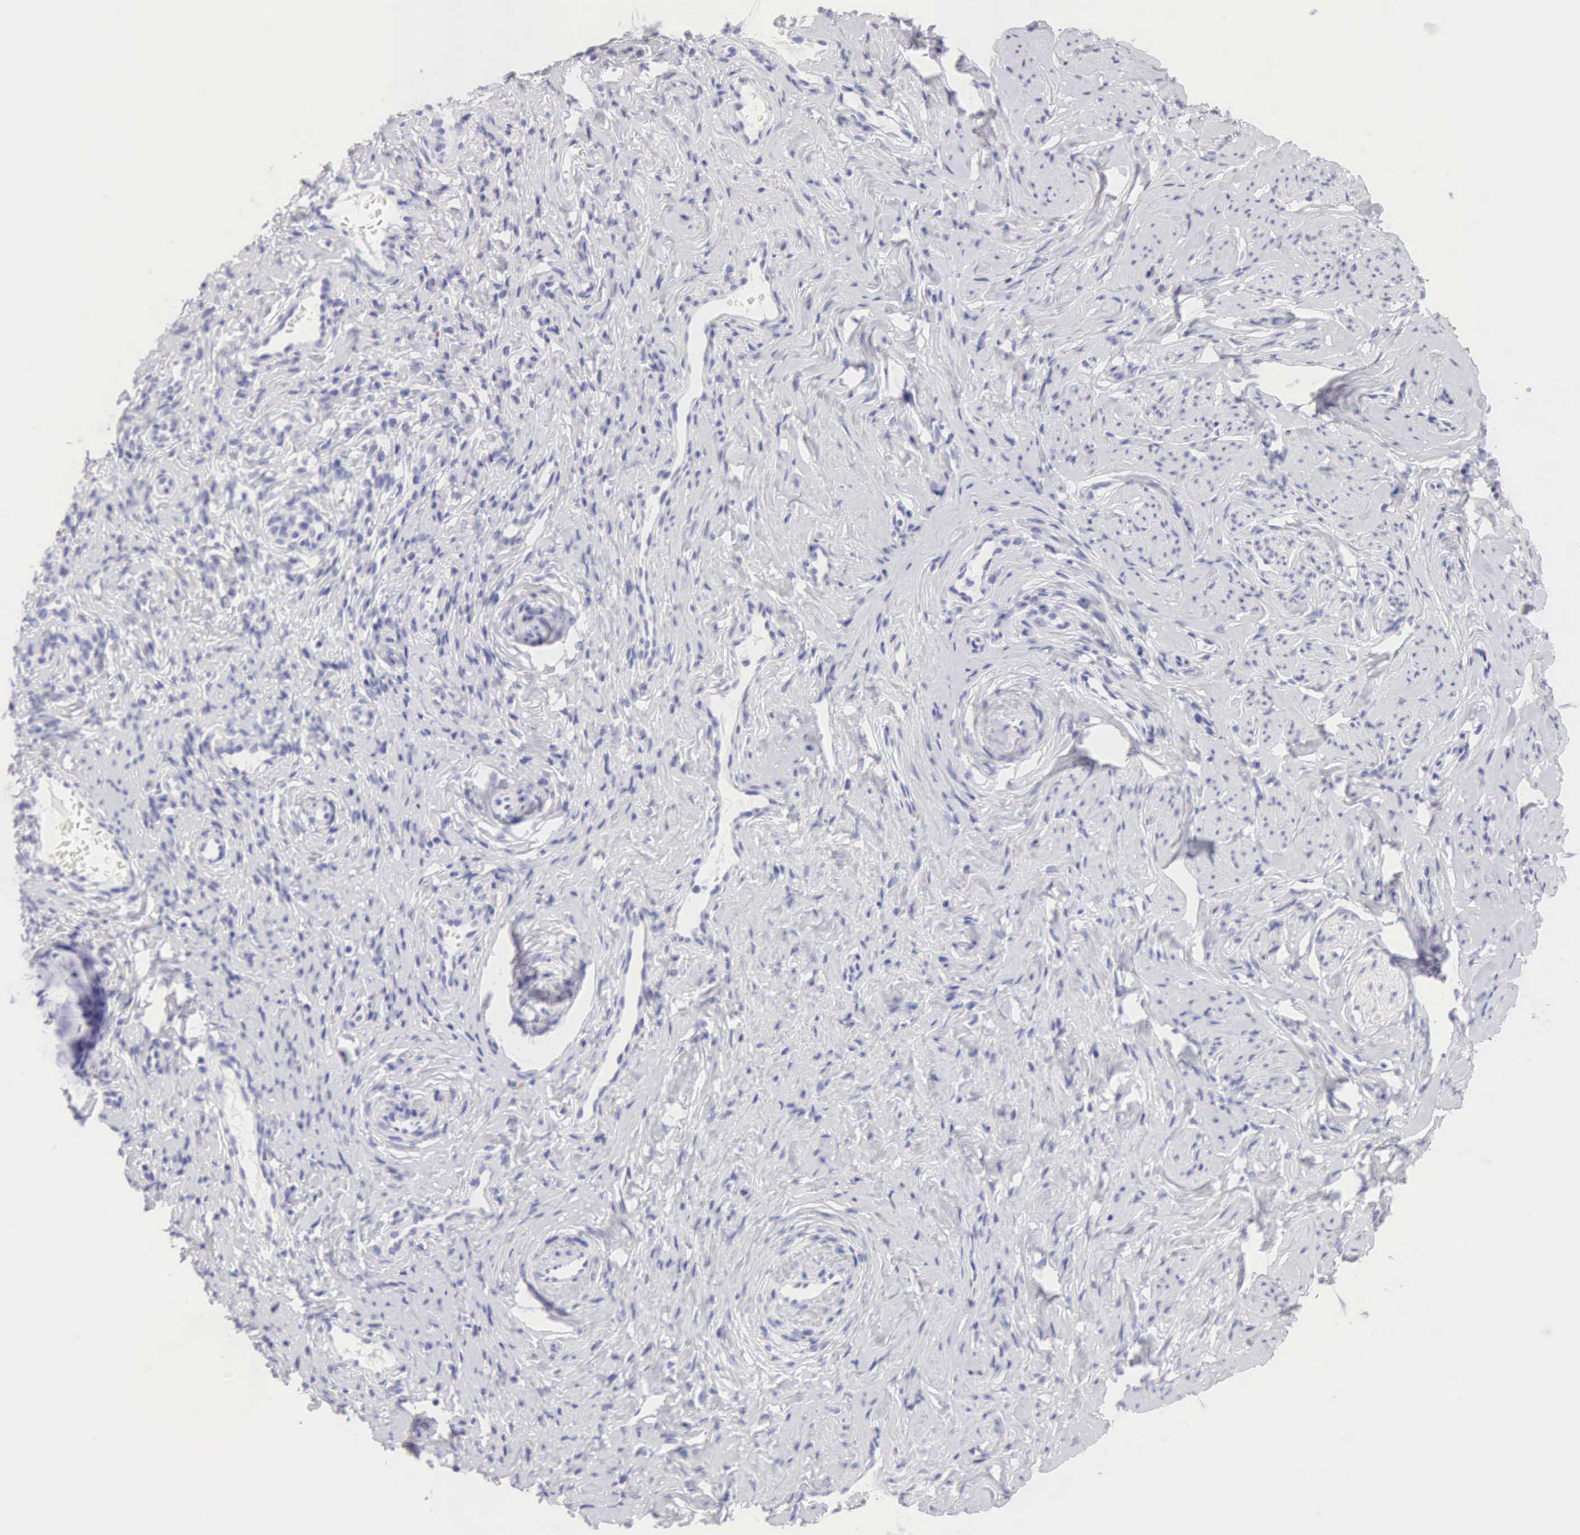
{"staining": {"intensity": "negative", "quantity": "none", "location": "none"}, "tissue": "cervix", "cell_type": "Glandular cells", "image_type": "normal", "snomed": [{"axis": "morphology", "description": "Normal tissue, NOS"}, {"axis": "topography", "description": "Cervix"}], "caption": "DAB immunohistochemical staining of unremarkable human cervix displays no significant expression in glandular cells.", "gene": "CDKN2A", "patient": {"sex": "female", "age": 70}}